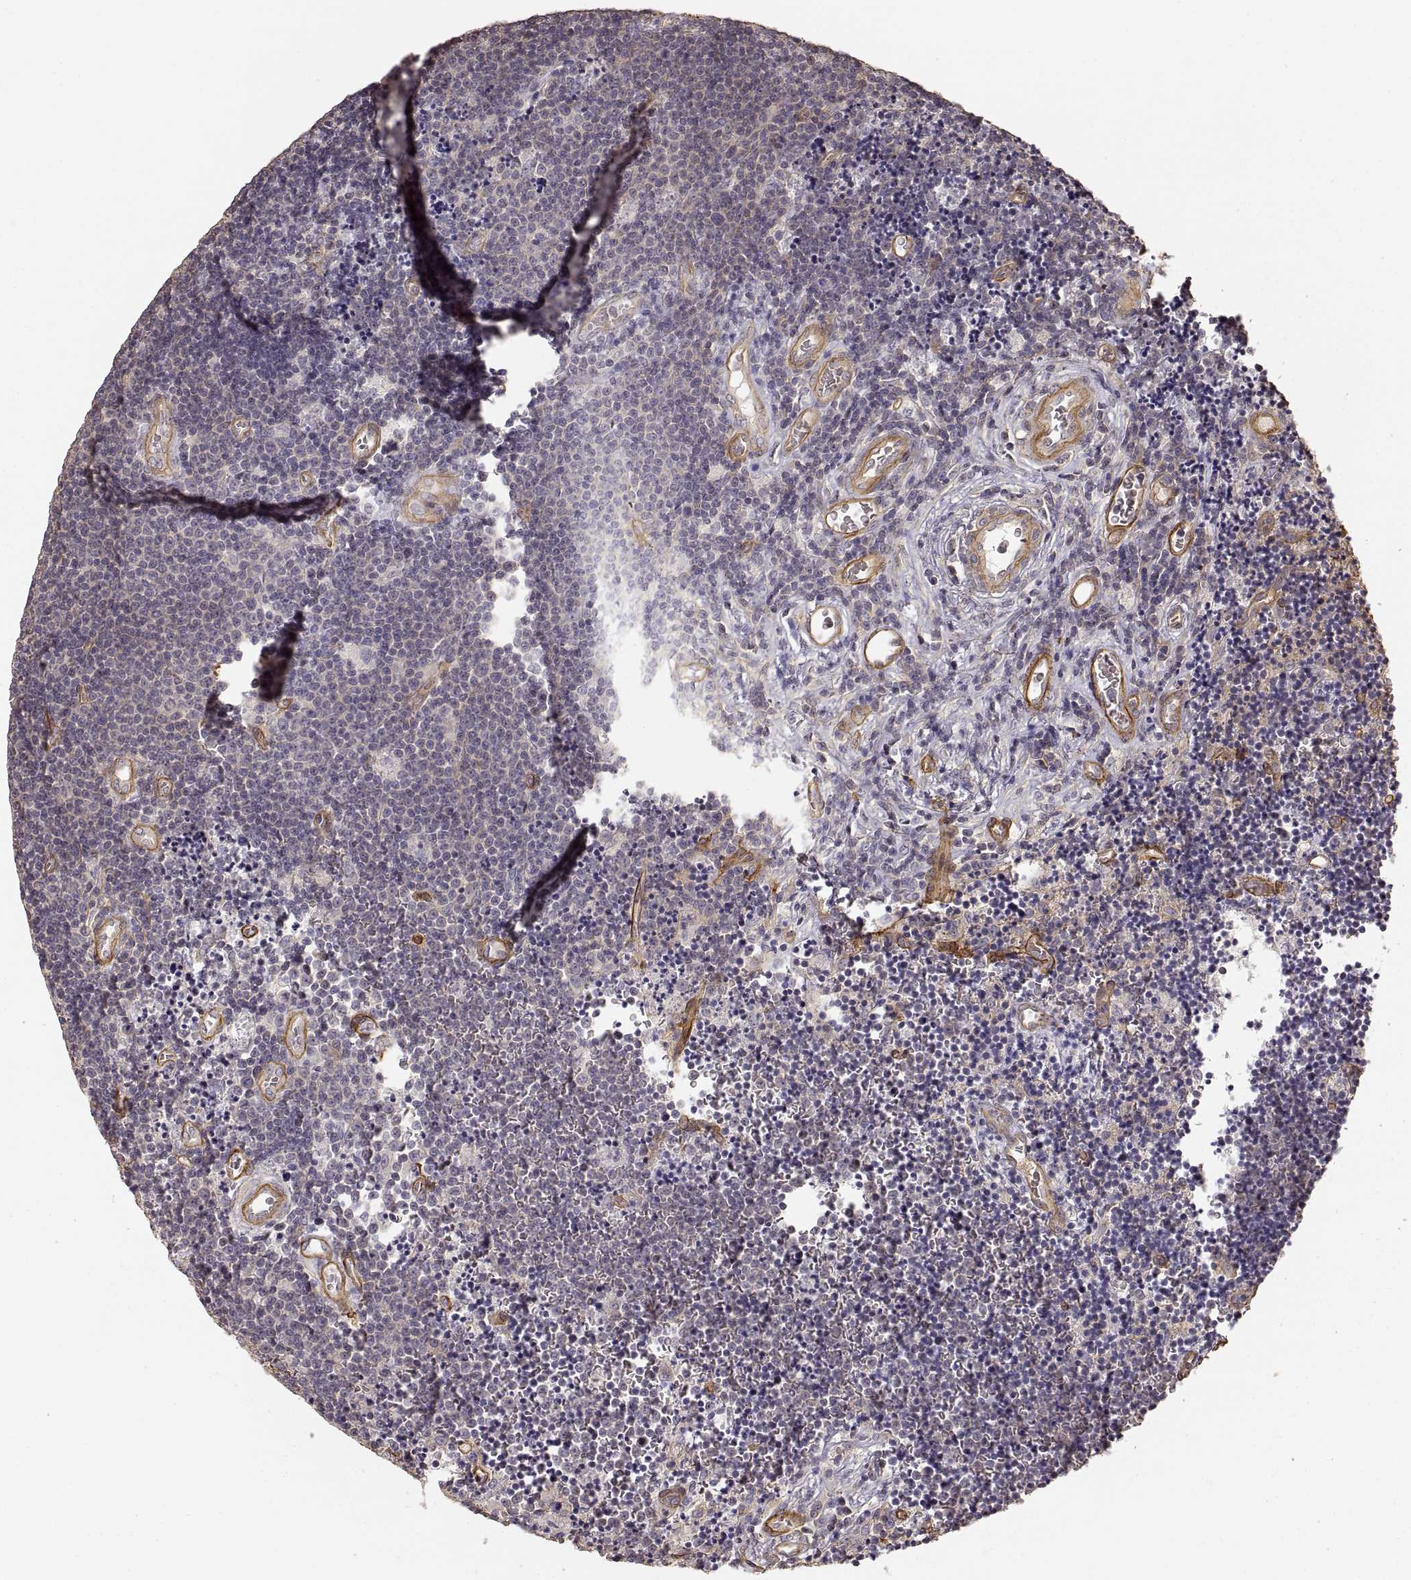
{"staining": {"intensity": "negative", "quantity": "none", "location": "none"}, "tissue": "lymphoma", "cell_type": "Tumor cells", "image_type": "cancer", "snomed": [{"axis": "morphology", "description": "Malignant lymphoma, non-Hodgkin's type, Low grade"}, {"axis": "topography", "description": "Brain"}], "caption": "IHC photomicrograph of human malignant lymphoma, non-Hodgkin's type (low-grade) stained for a protein (brown), which reveals no positivity in tumor cells.", "gene": "LAMA4", "patient": {"sex": "female", "age": 66}}